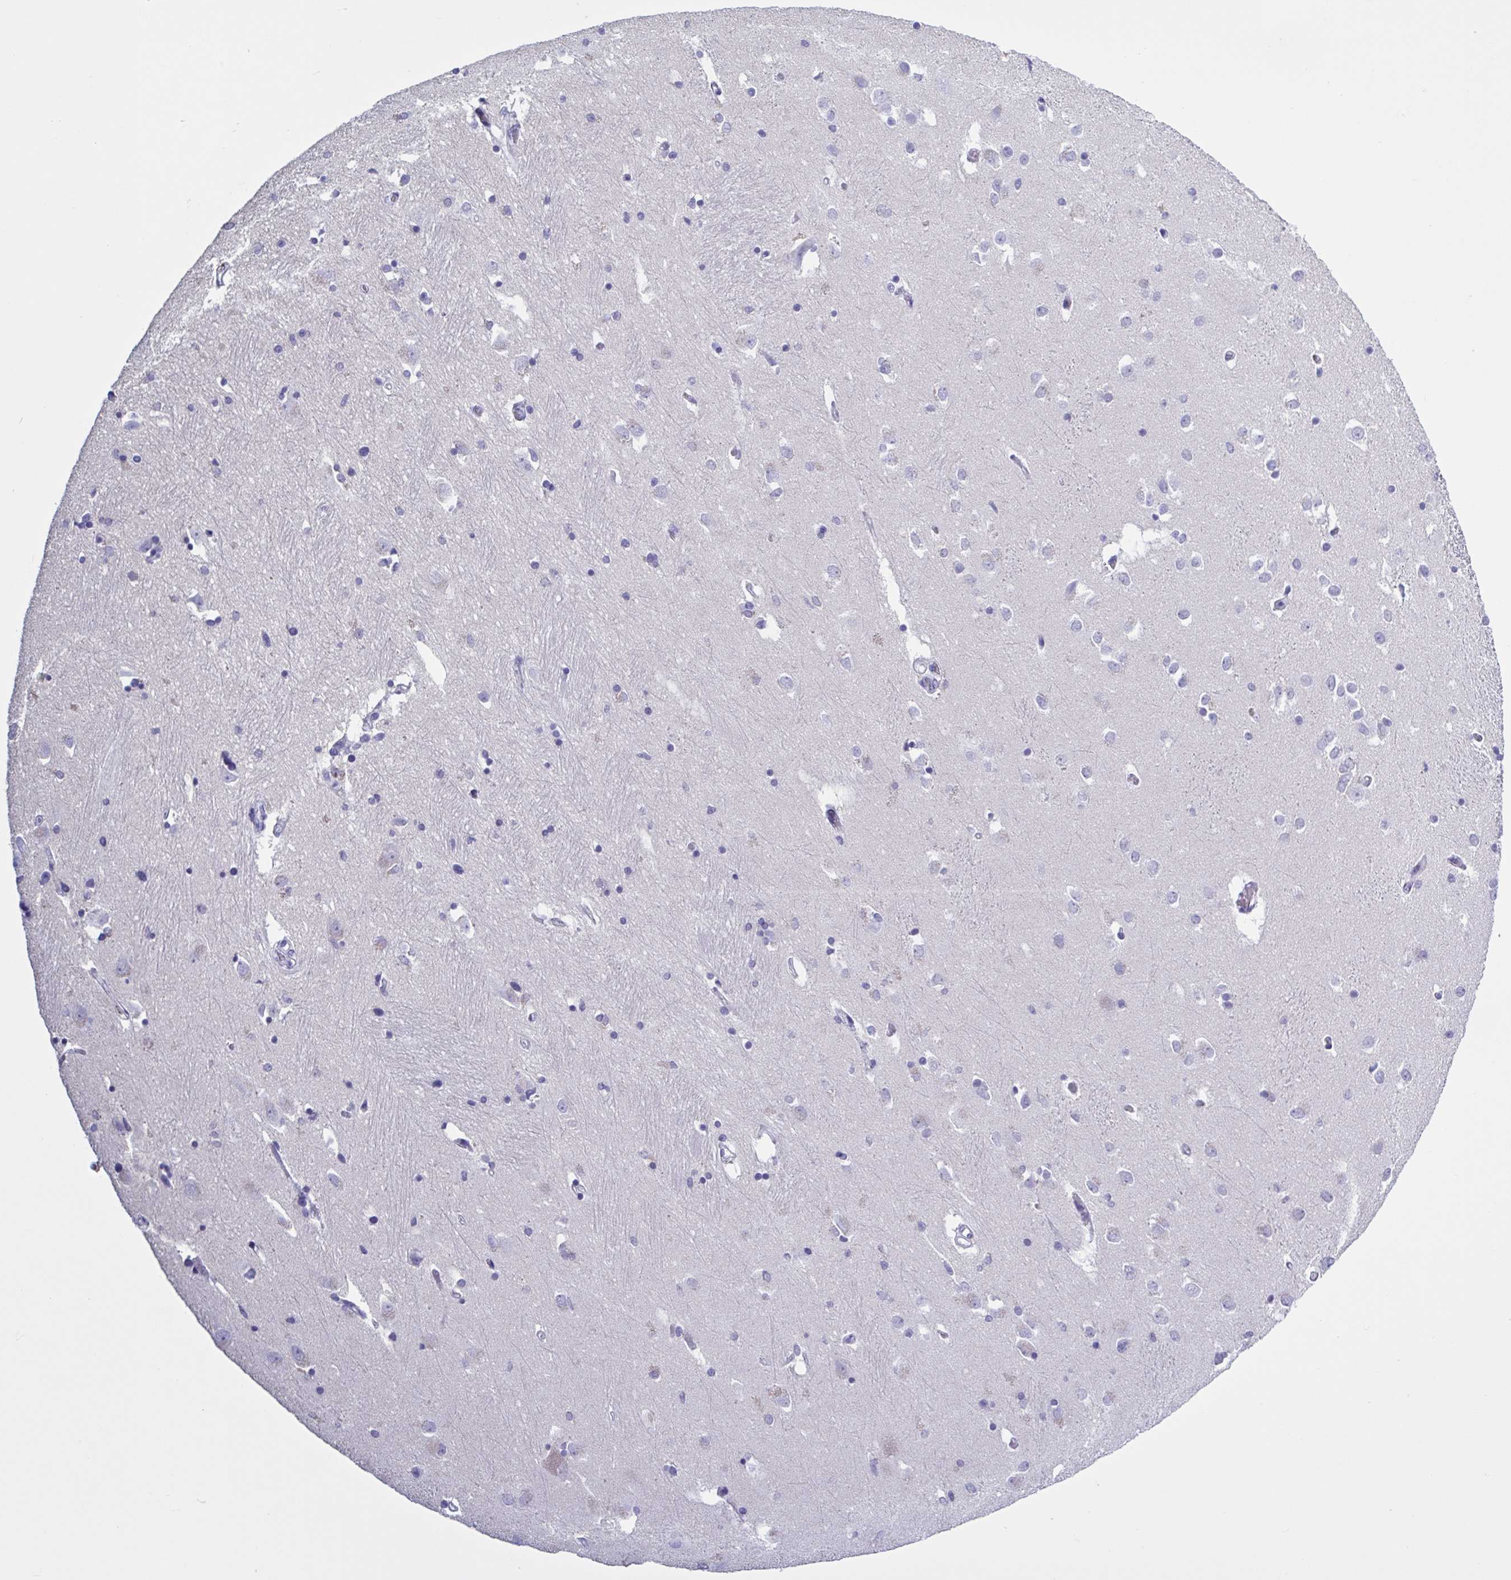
{"staining": {"intensity": "negative", "quantity": "none", "location": "none"}, "tissue": "caudate", "cell_type": "Glial cells", "image_type": "normal", "snomed": [{"axis": "morphology", "description": "Normal tissue, NOS"}, {"axis": "topography", "description": "Lateral ventricle wall"}, {"axis": "topography", "description": "Hippocampus"}], "caption": "The immunohistochemistry (IHC) histopathology image has no significant staining in glial cells of caudate.", "gene": "USP35", "patient": {"sex": "female", "age": 63}}